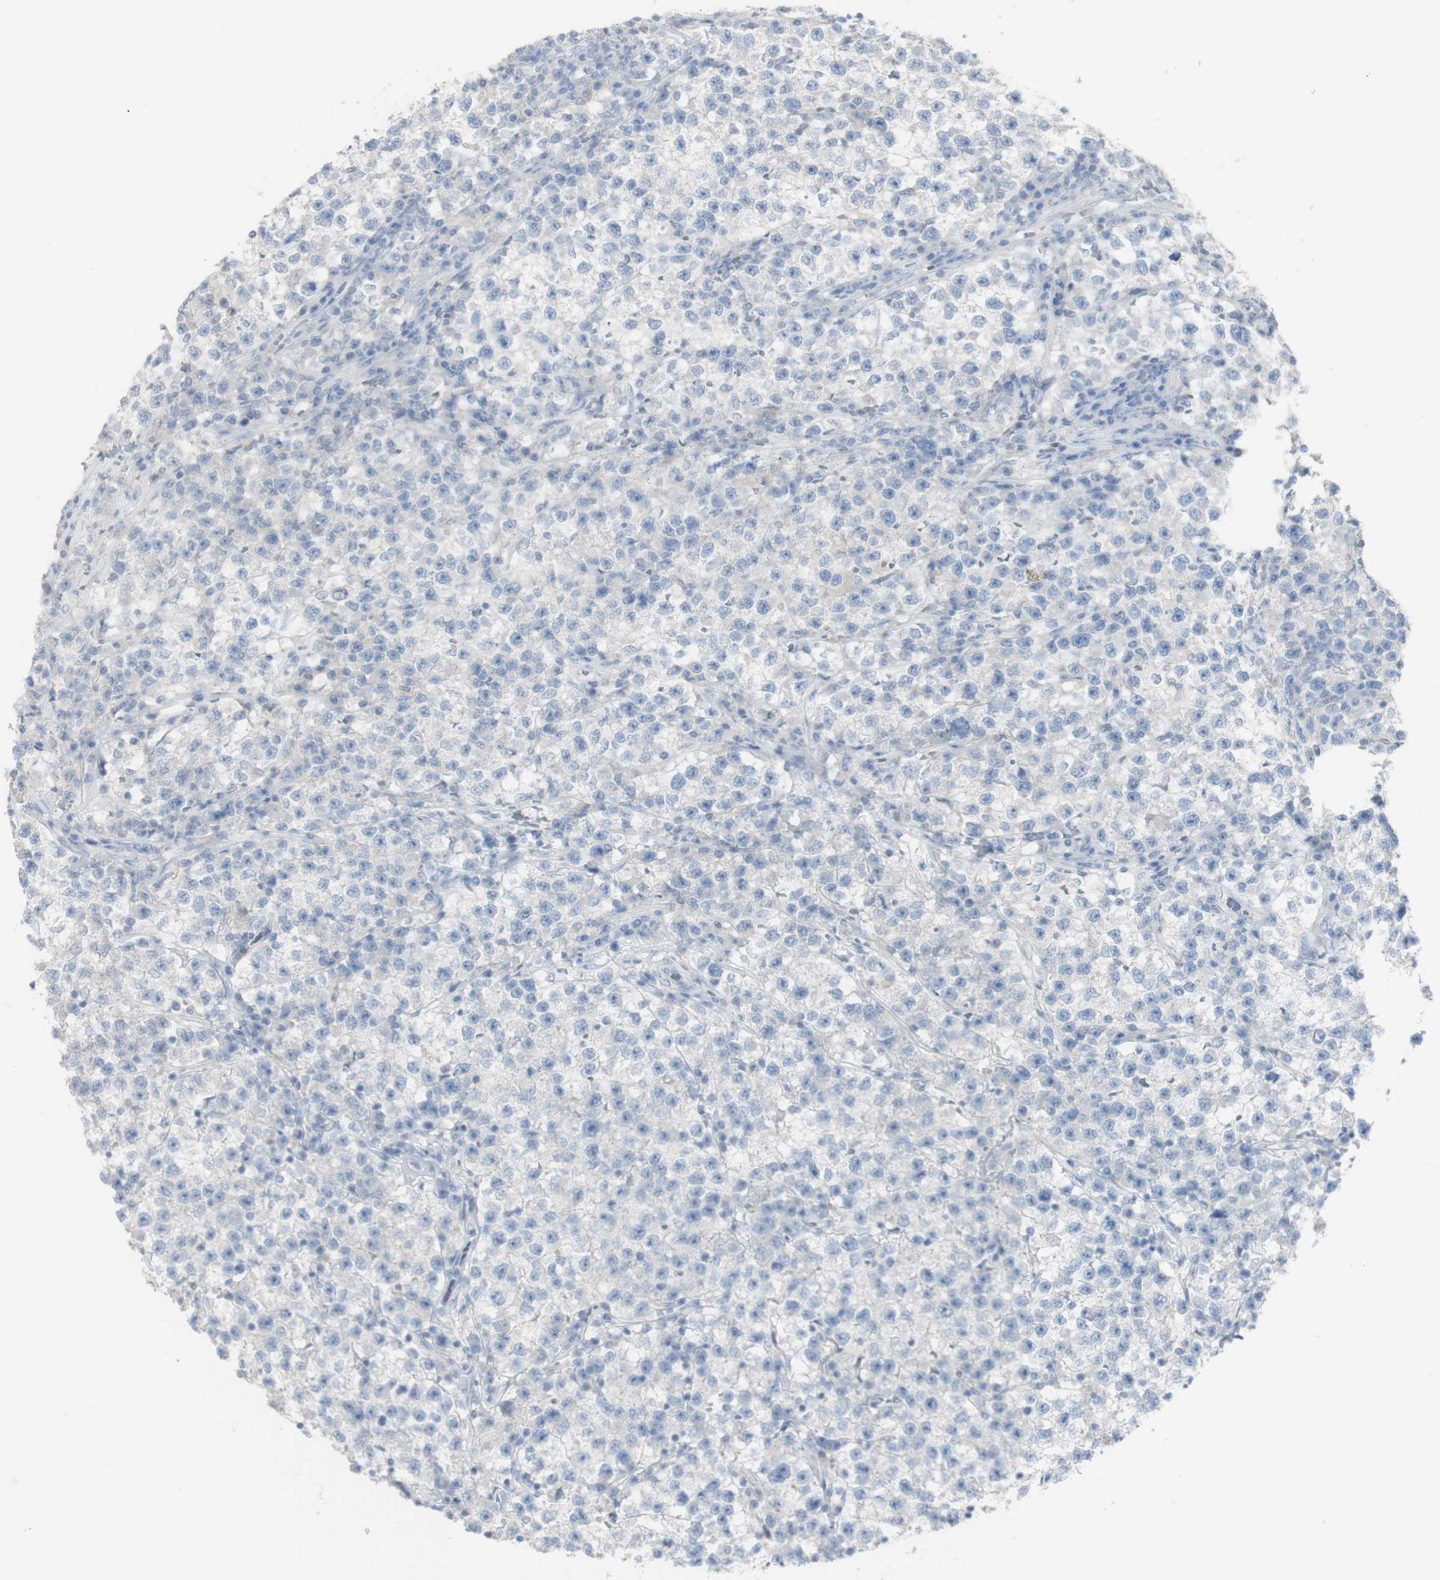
{"staining": {"intensity": "negative", "quantity": "none", "location": "none"}, "tissue": "testis cancer", "cell_type": "Tumor cells", "image_type": "cancer", "snomed": [{"axis": "morphology", "description": "Seminoma, NOS"}, {"axis": "topography", "description": "Testis"}], "caption": "This is an immunohistochemistry (IHC) micrograph of human seminoma (testis). There is no expression in tumor cells.", "gene": "CD207", "patient": {"sex": "male", "age": 22}}